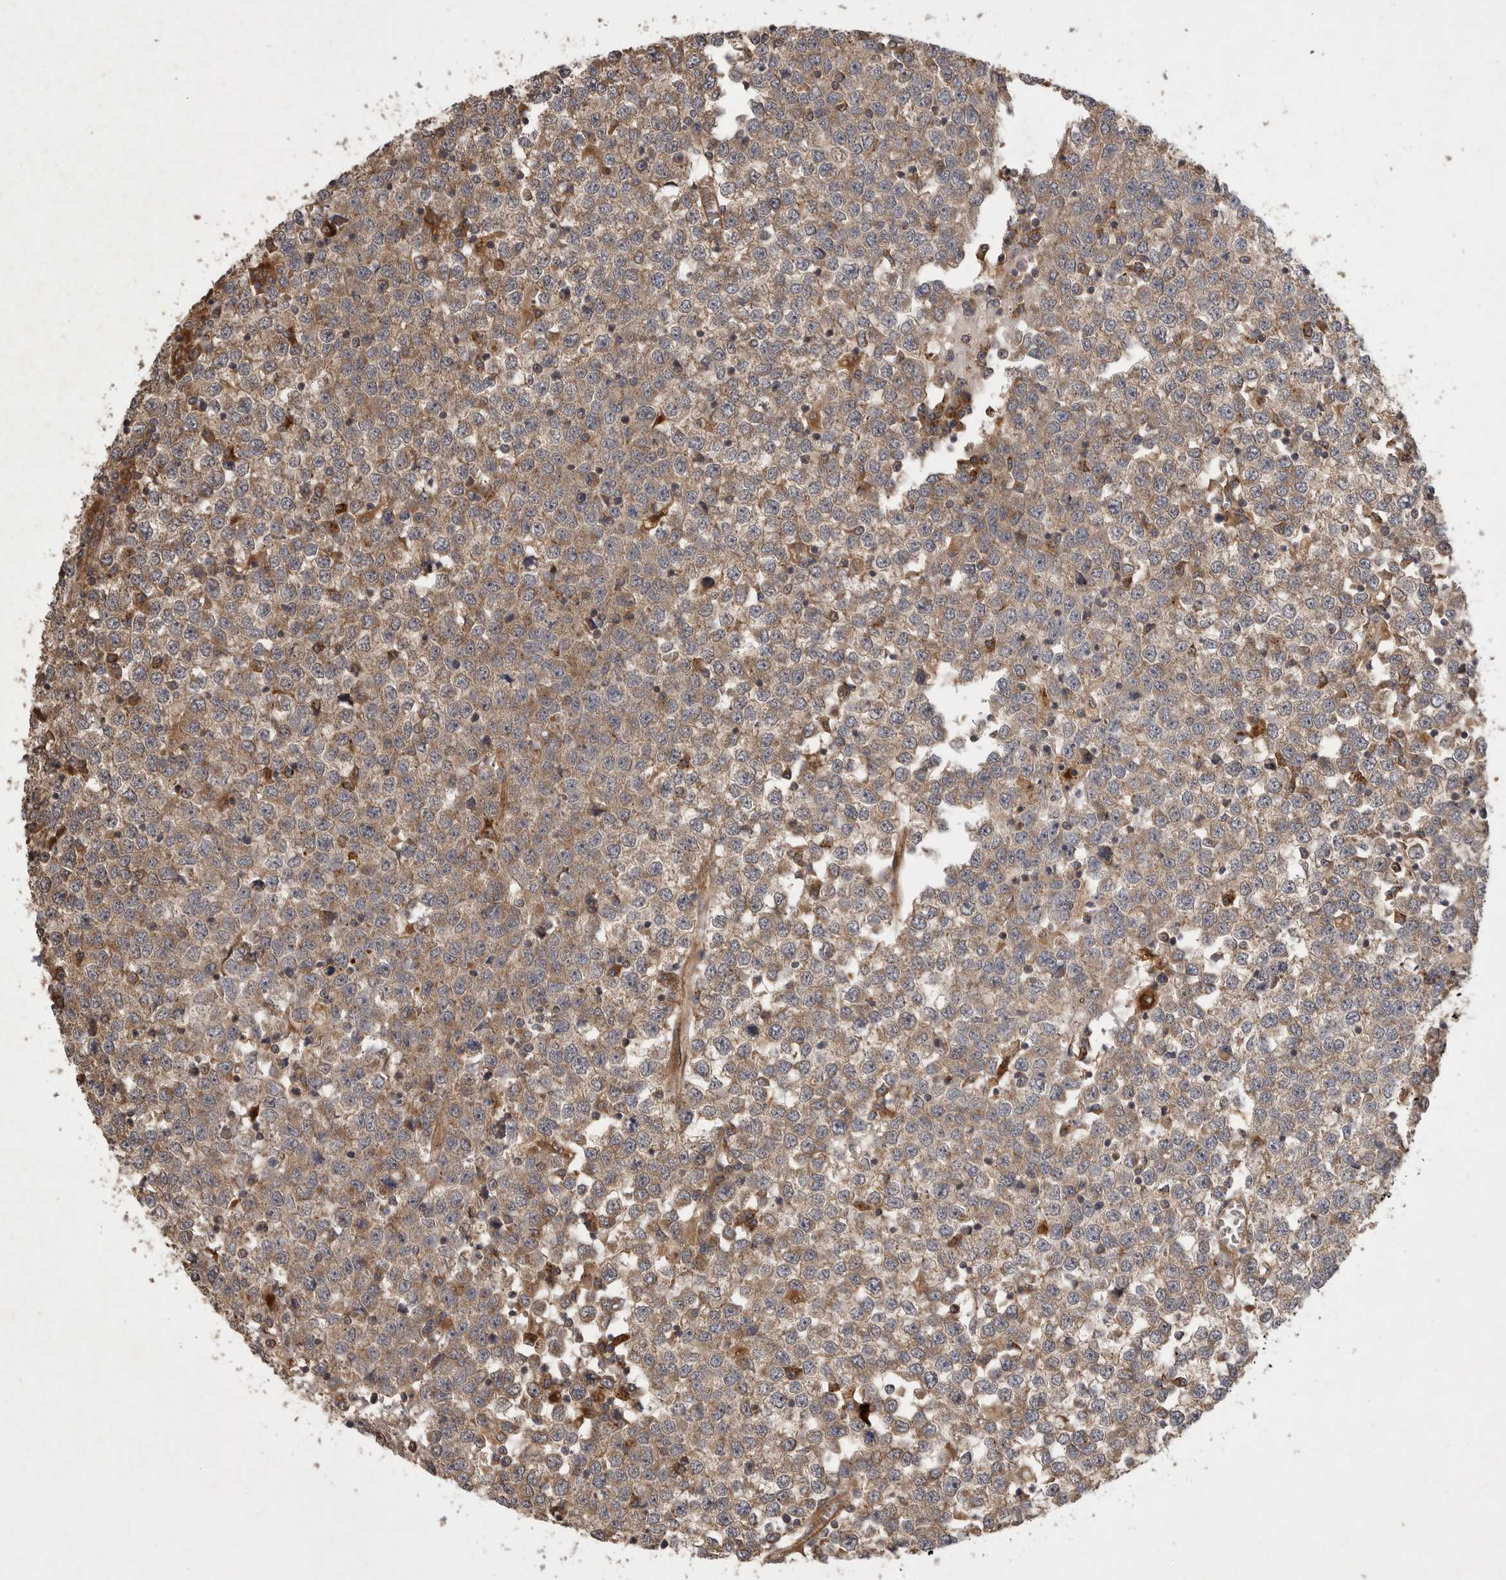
{"staining": {"intensity": "moderate", "quantity": ">75%", "location": "cytoplasmic/membranous"}, "tissue": "testis cancer", "cell_type": "Tumor cells", "image_type": "cancer", "snomed": [{"axis": "morphology", "description": "Seminoma, NOS"}, {"axis": "topography", "description": "Testis"}], "caption": "Protein staining of testis cancer (seminoma) tissue exhibits moderate cytoplasmic/membranous staining in about >75% of tumor cells.", "gene": "ZNF232", "patient": {"sex": "male", "age": 65}}